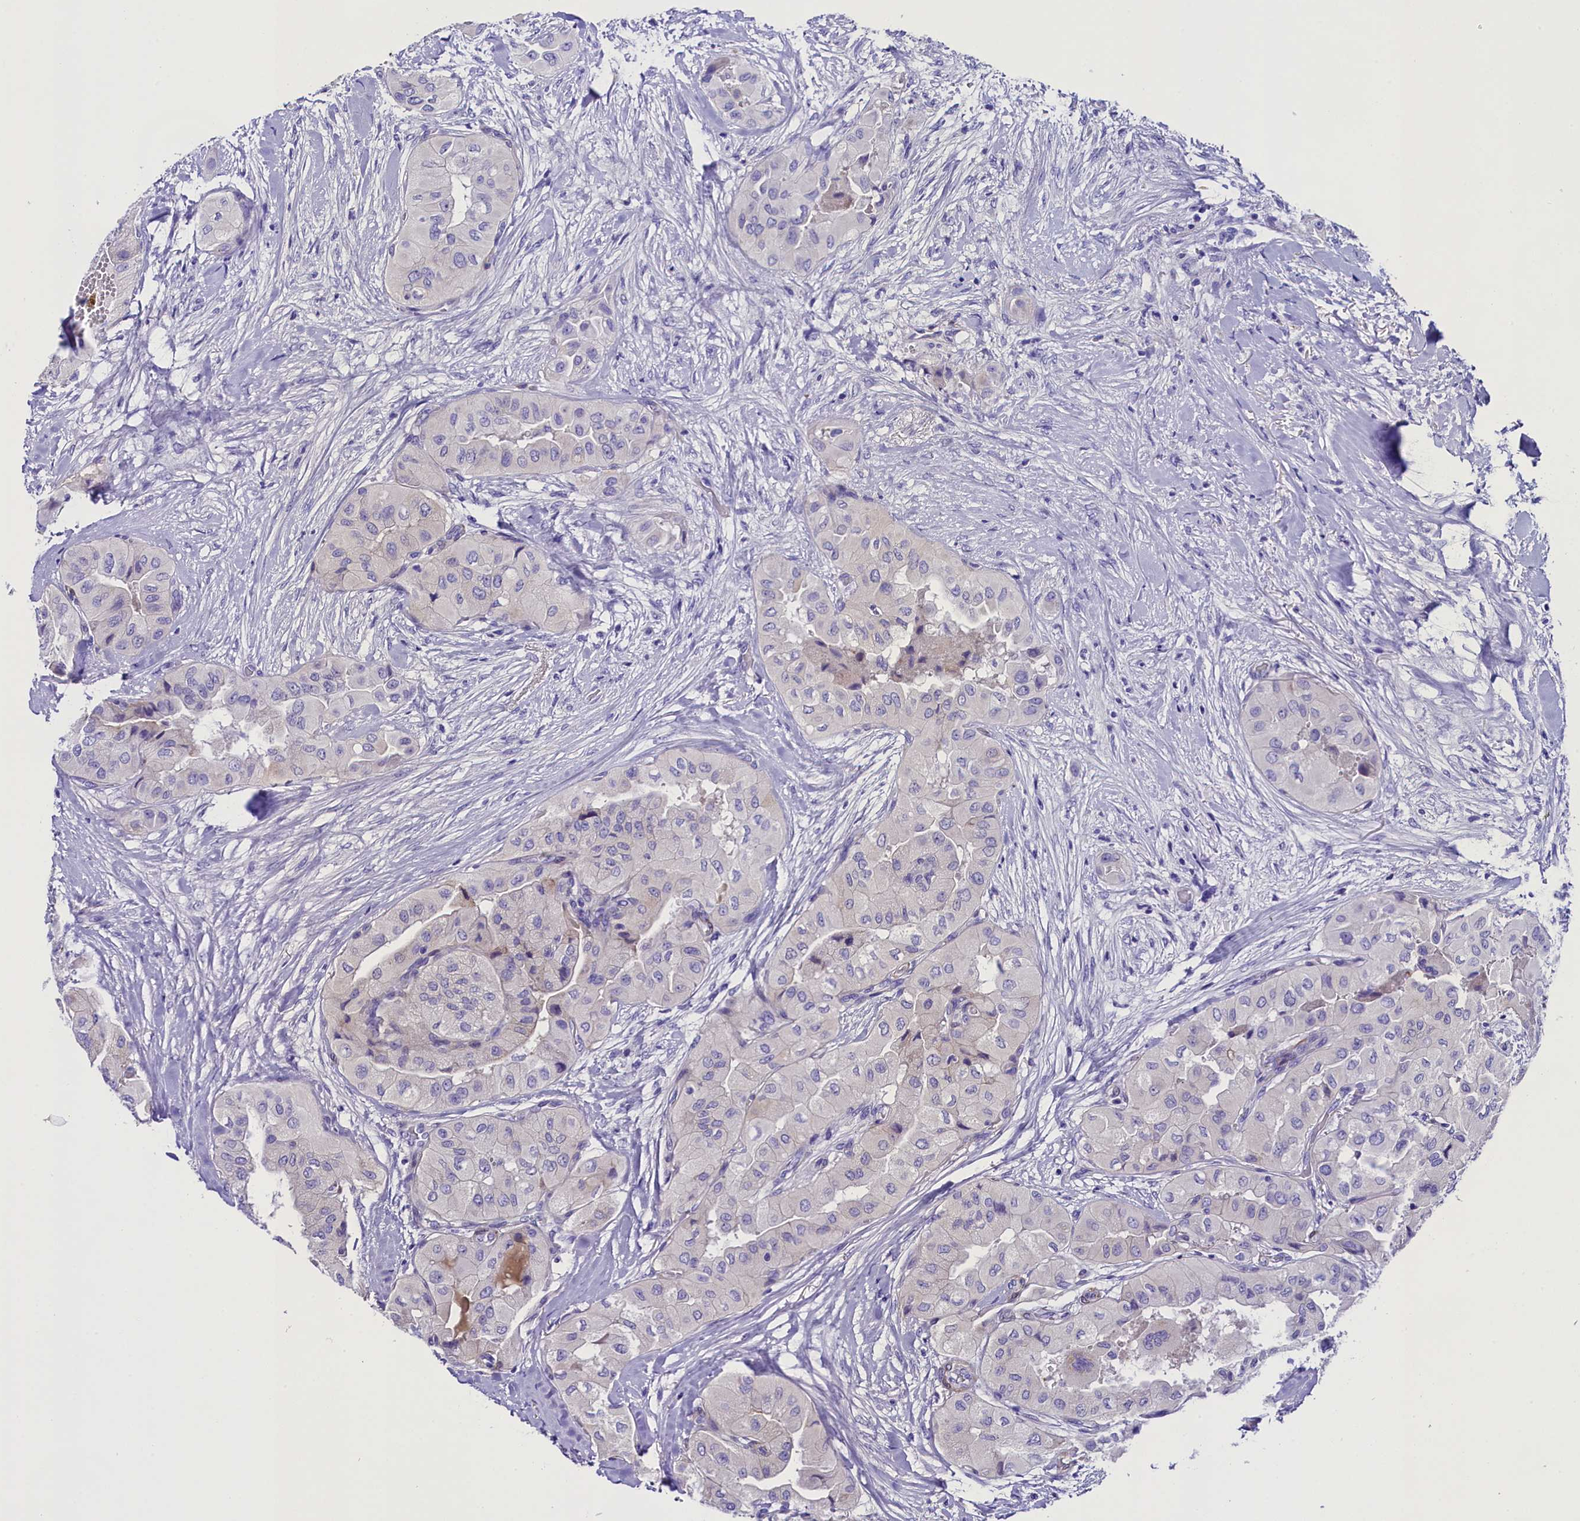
{"staining": {"intensity": "negative", "quantity": "none", "location": "none"}, "tissue": "thyroid cancer", "cell_type": "Tumor cells", "image_type": "cancer", "snomed": [{"axis": "morphology", "description": "Normal tissue, NOS"}, {"axis": "morphology", "description": "Papillary adenocarcinoma, NOS"}, {"axis": "topography", "description": "Thyroid gland"}], "caption": "This is an IHC photomicrograph of thyroid papillary adenocarcinoma. There is no staining in tumor cells.", "gene": "SOD3", "patient": {"sex": "female", "age": 59}}